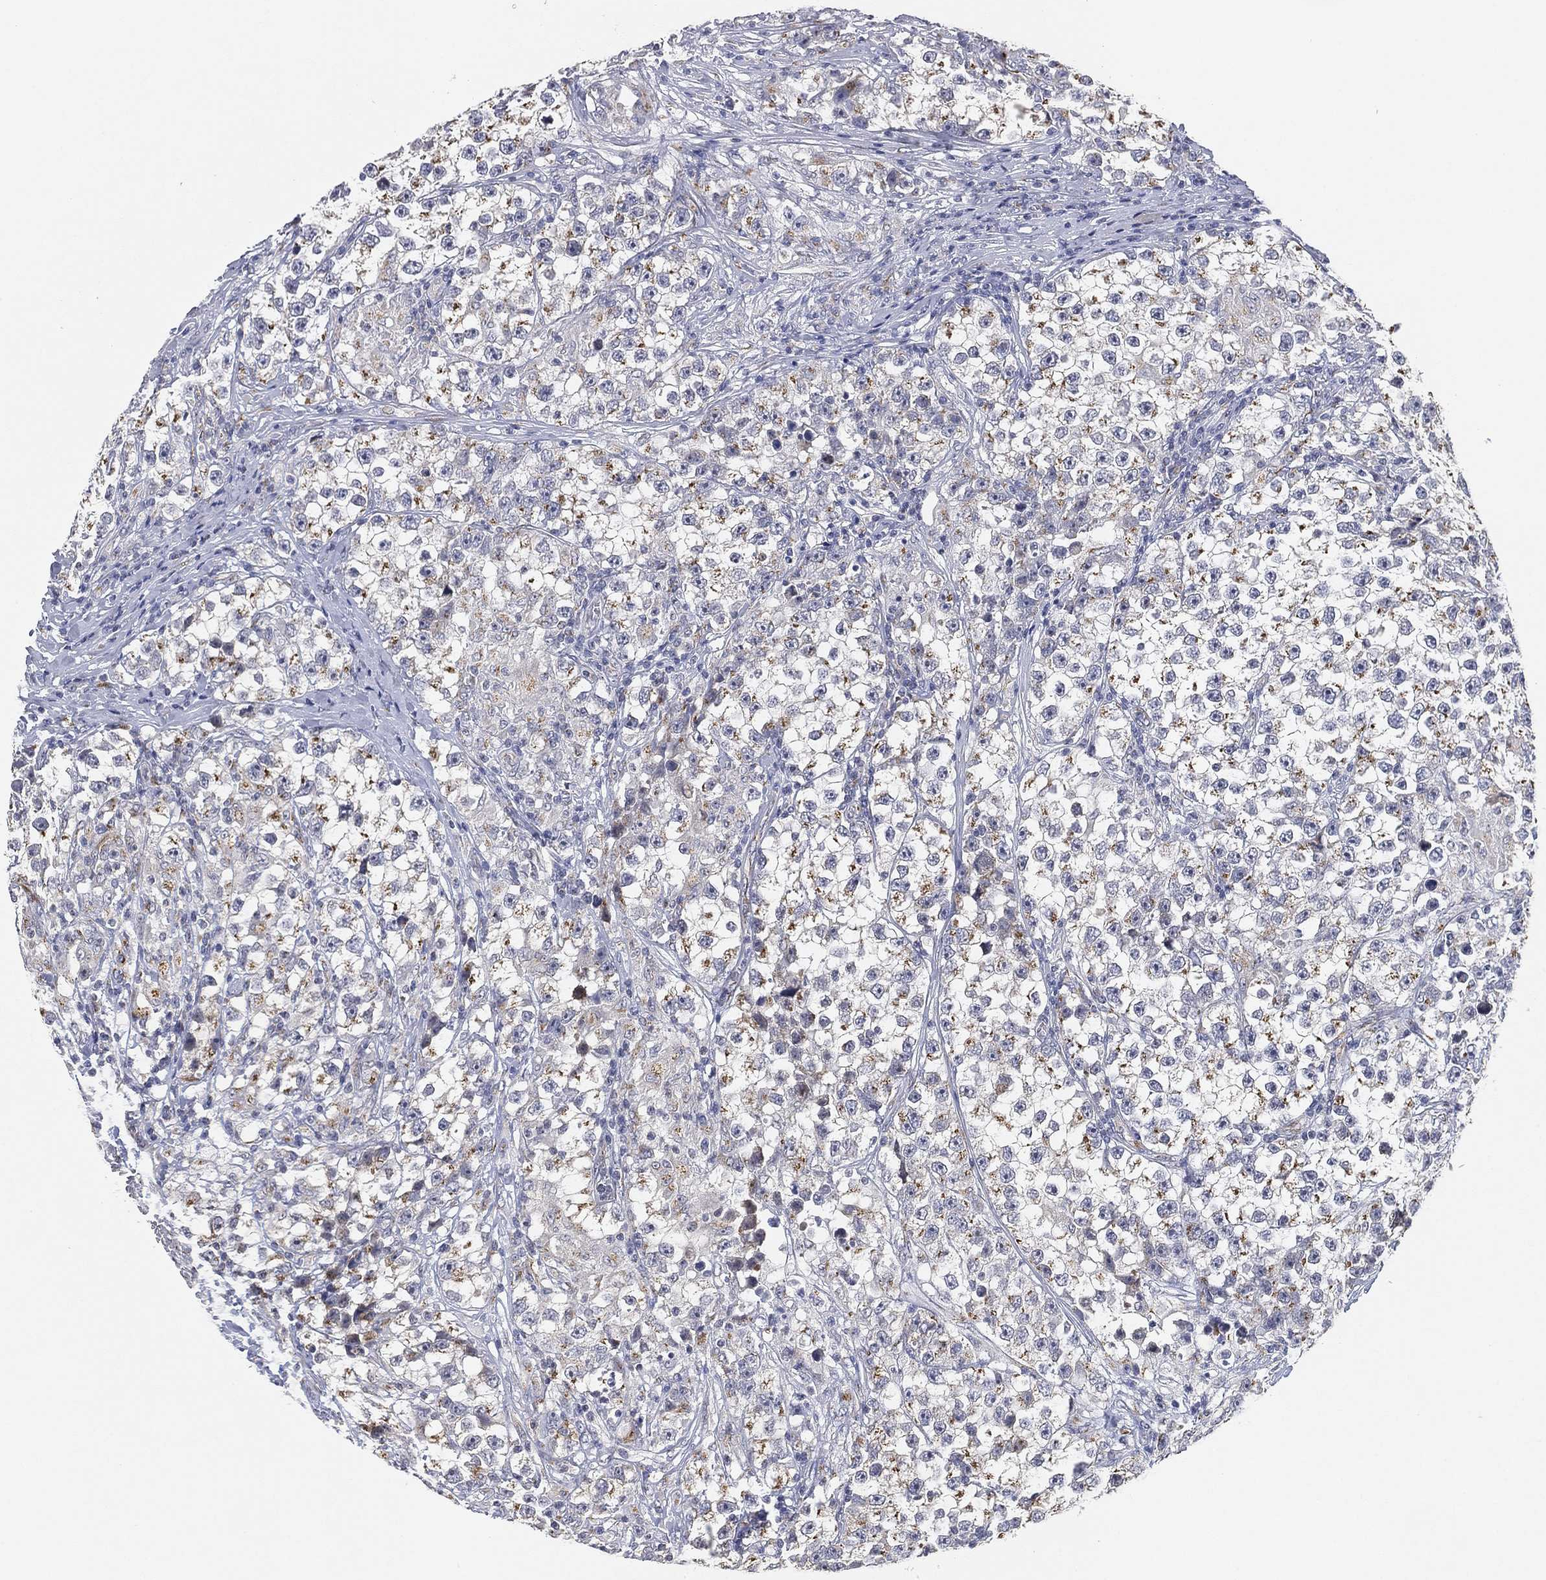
{"staining": {"intensity": "moderate", "quantity": "25%-75%", "location": "cytoplasmic/membranous"}, "tissue": "testis cancer", "cell_type": "Tumor cells", "image_type": "cancer", "snomed": [{"axis": "morphology", "description": "Seminoma, NOS"}, {"axis": "topography", "description": "Testis"}], "caption": "This histopathology image exhibits testis cancer stained with IHC to label a protein in brown. The cytoplasmic/membranous of tumor cells show moderate positivity for the protein. Nuclei are counter-stained blue.", "gene": "TICAM1", "patient": {"sex": "male", "age": 46}}